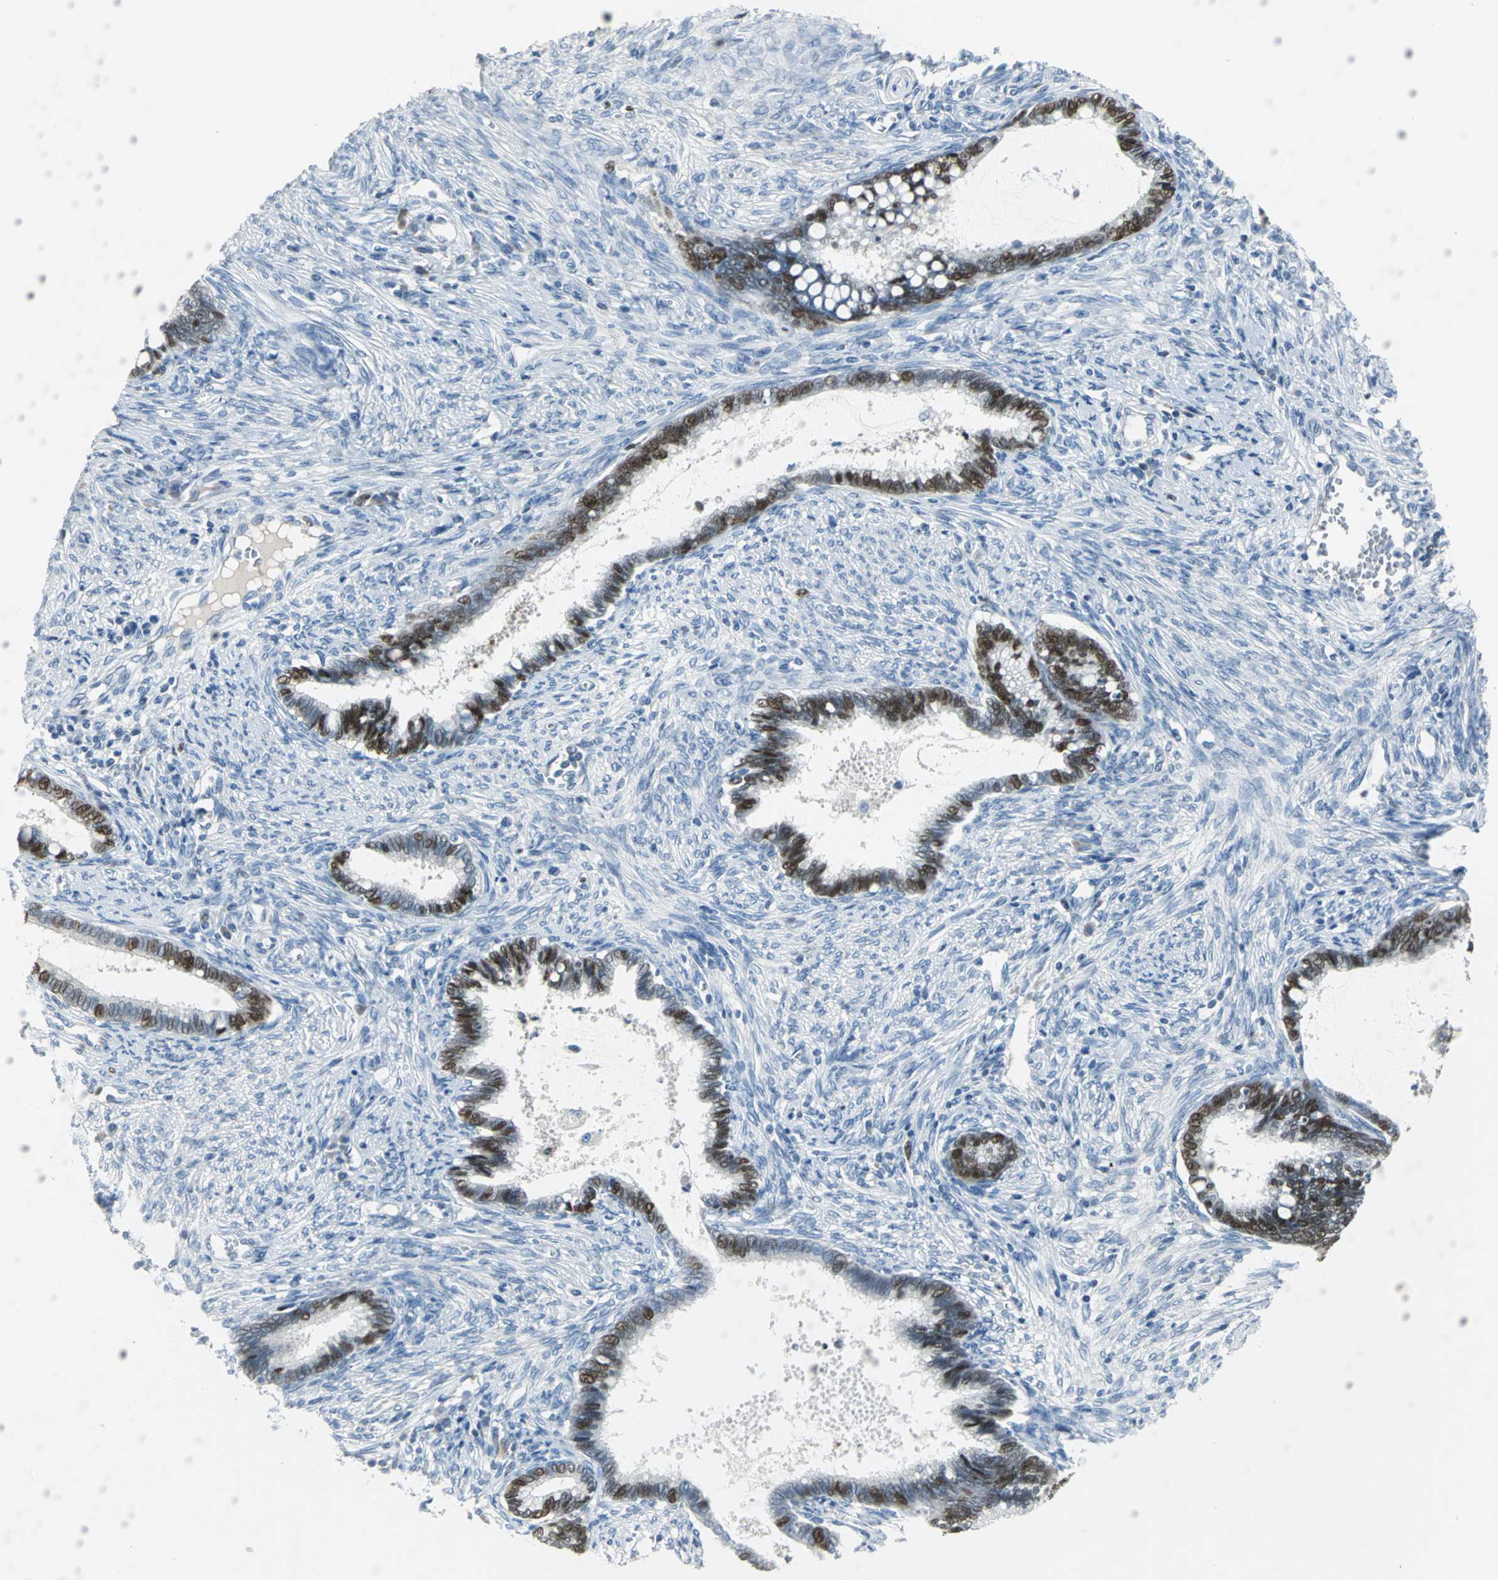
{"staining": {"intensity": "strong", "quantity": "25%-75%", "location": "nuclear"}, "tissue": "cervical cancer", "cell_type": "Tumor cells", "image_type": "cancer", "snomed": [{"axis": "morphology", "description": "Adenocarcinoma, NOS"}, {"axis": "topography", "description": "Cervix"}], "caption": "IHC histopathology image of cervical adenocarcinoma stained for a protein (brown), which exhibits high levels of strong nuclear positivity in about 25%-75% of tumor cells.", "gene": "MCM3", "patient": {"sex": "female", "age": 44}}